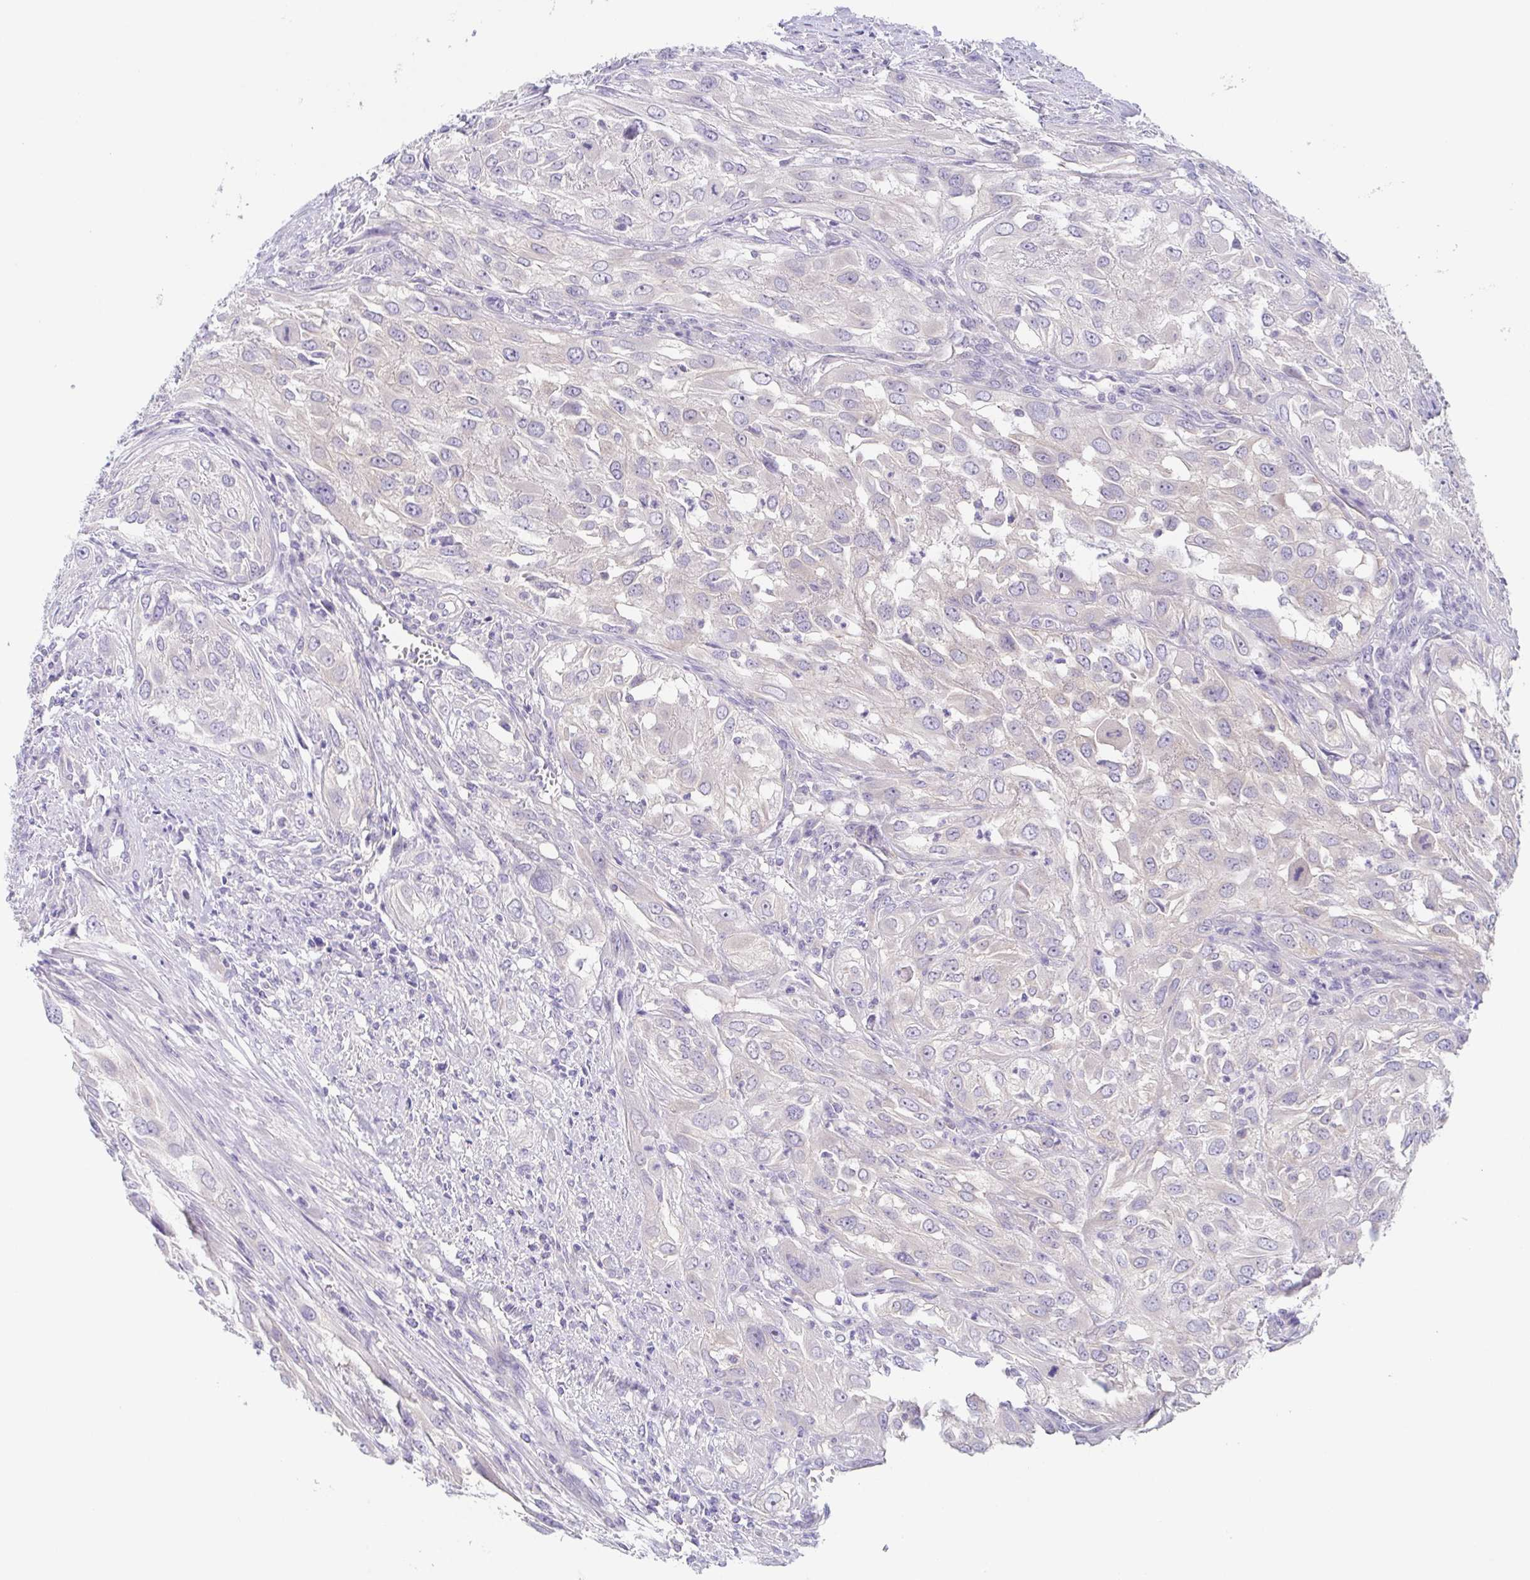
{"staining": {"intensity": "negative", "quantity": "none", "location": "none"}, "tissue": "urothelial cancer", "cell_type": "Tumor cells", "image_type": "cancer", "snomed": [{"axis": "morphology", "description": "Urothelial carcinoma, High grade"}, {"axis": "topography", "description": "Urinary bladder"}], "caption": "Urothelial carcinoma (high-grade) stained for a protein using IHC reveals no staining tumor cells.", "gene": "HTR2A", "patient": {"sex": "male", "age": 67}}